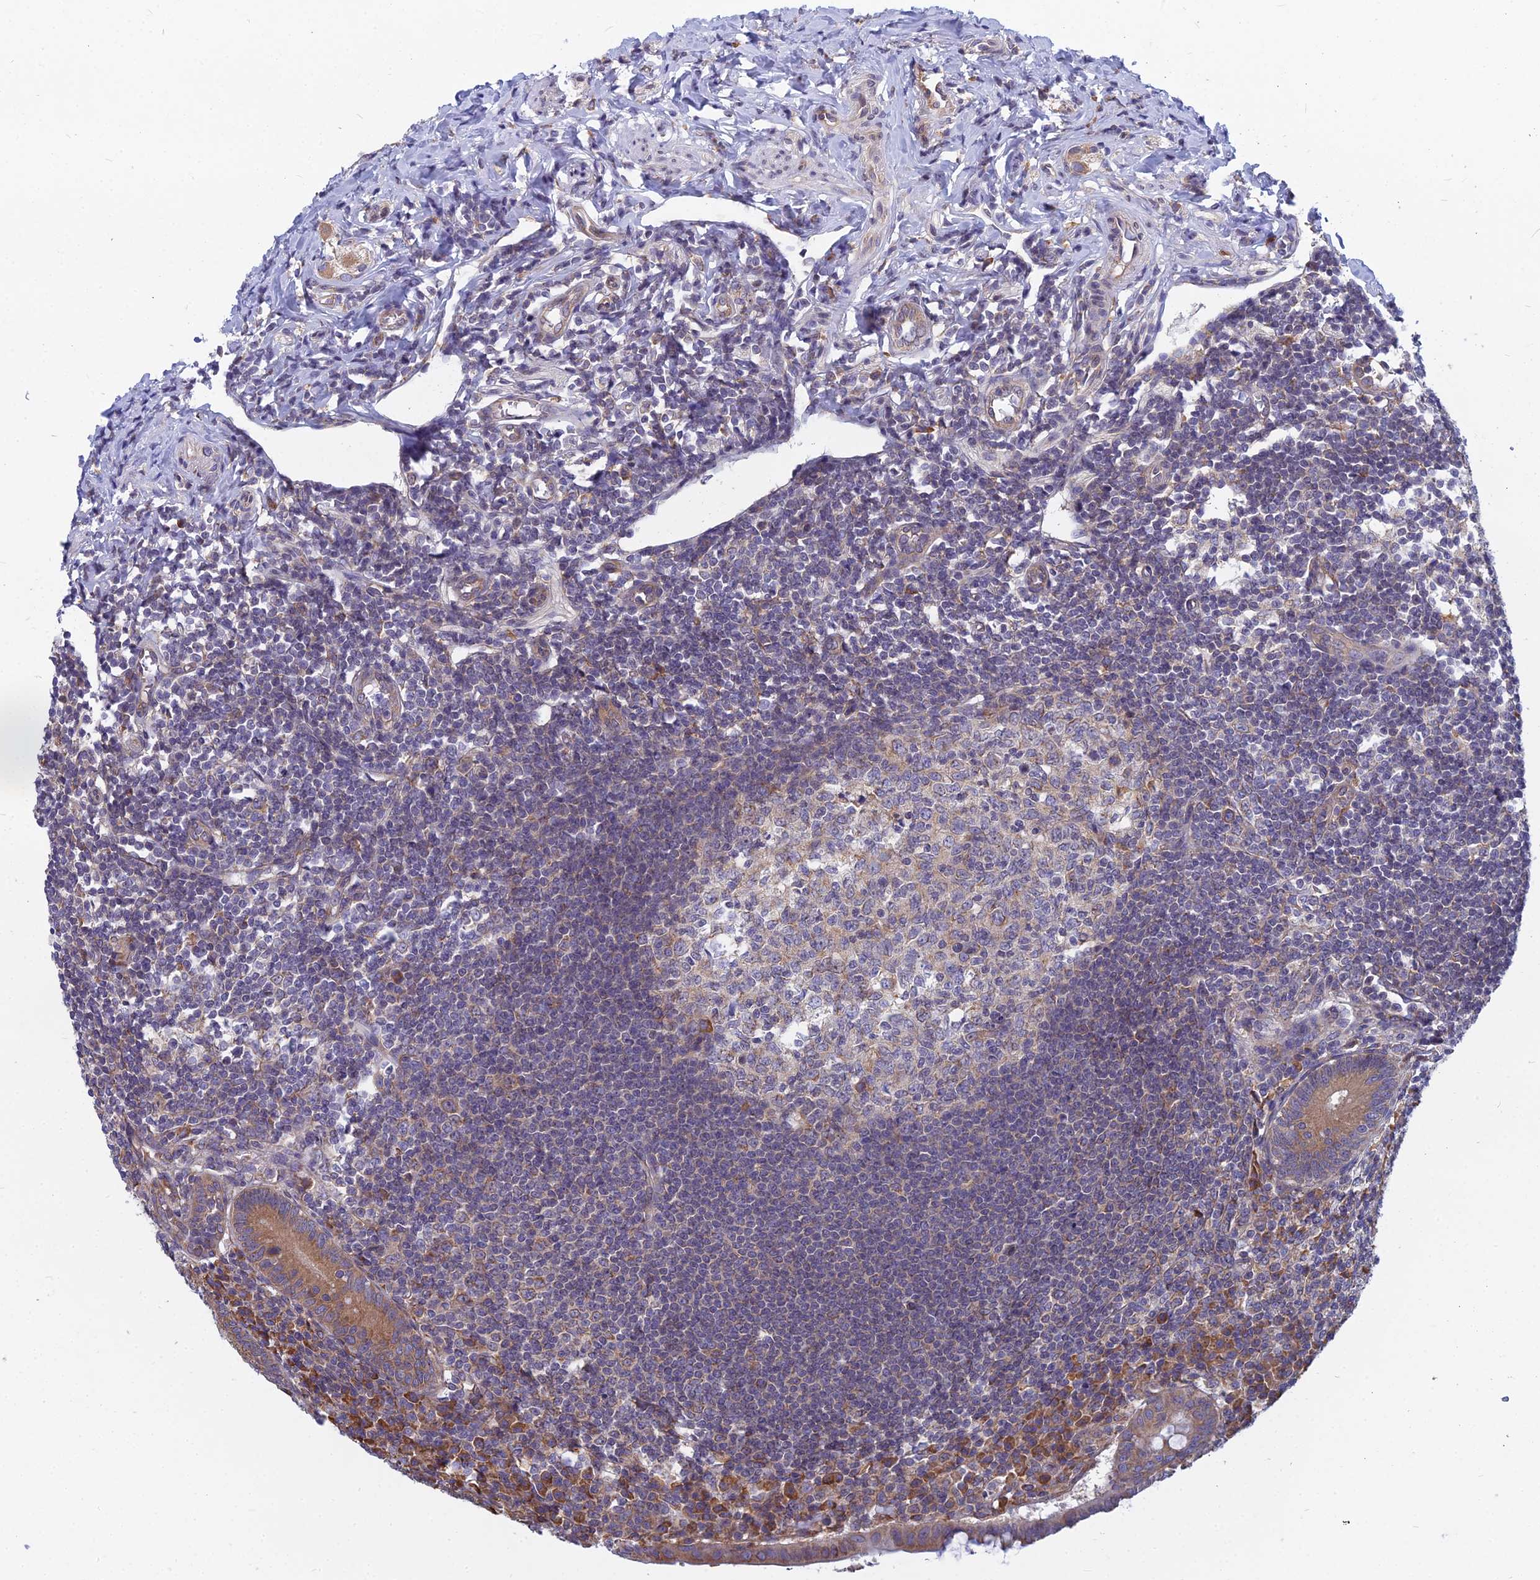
{"staining": {"intensity": "moderate", "quantity": ">75%", "location": "cytoplasmic/membranous"}, "tissue": "appendix", "cell_type": "Glandular cells", "image_type": "normal", "snomed": [{"axis": "morphology", "description": "Normal tissue, NOS"}, {"axis": "topography", "description": "Appendix"}], "caption": "This image reveals unremarkable appendix stained with immunohistochemistry (IHC) to label a protein in brown. The cytoplasmic/membranous of glandular cells show moderate positivity for the protein. Nuclei are counter-stained blue.", "gene": "KIAA1143", "patient": {"sex": "female", "age": 33}}